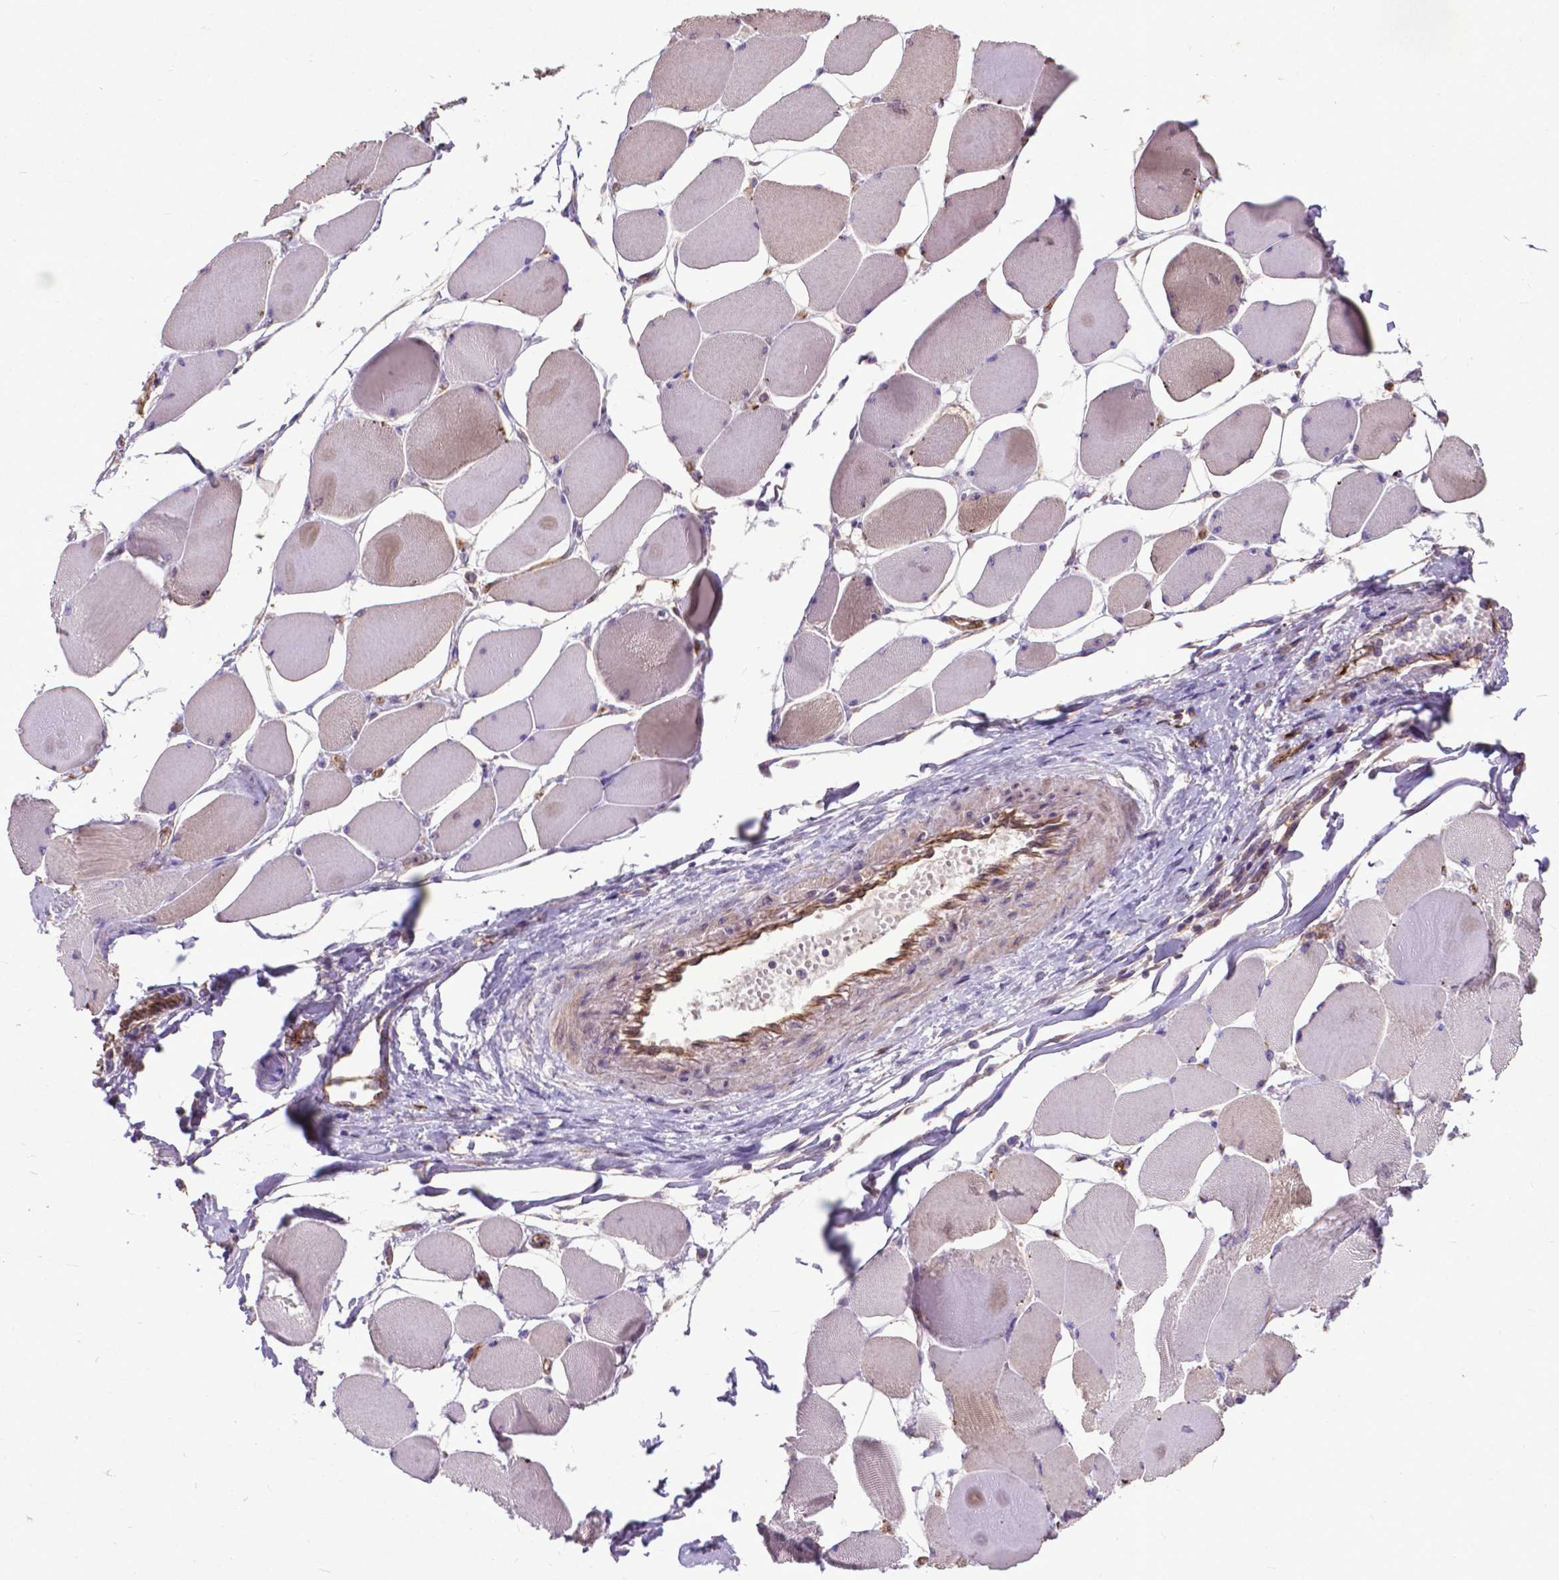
{"staining": {"intensity": "weak", "quantity": "<25%", "location": "cytoplasmic/membranous"}, "tissue": "skeletal muscle", "cell_type": "Myocytes", "image_type": "normal", "snomed": [{"axis": "morphology", "description": "Normal tissue, NOS"}, {"axis": "topography", "description": "Skeletal muscle"}], "caption": "This micrograph is of benign skeletal muscle stained with immunohistochemistry (IHC) to label a protein in brown with the nuclei are counter-stained blue. There is no expression in myocytes. The staining is performed using DAB brown chromogen with nuclei counter-stained in using hematoxylin.", "gene": "PDLIM1", "patient": {"sex": "female", "age": 75}}